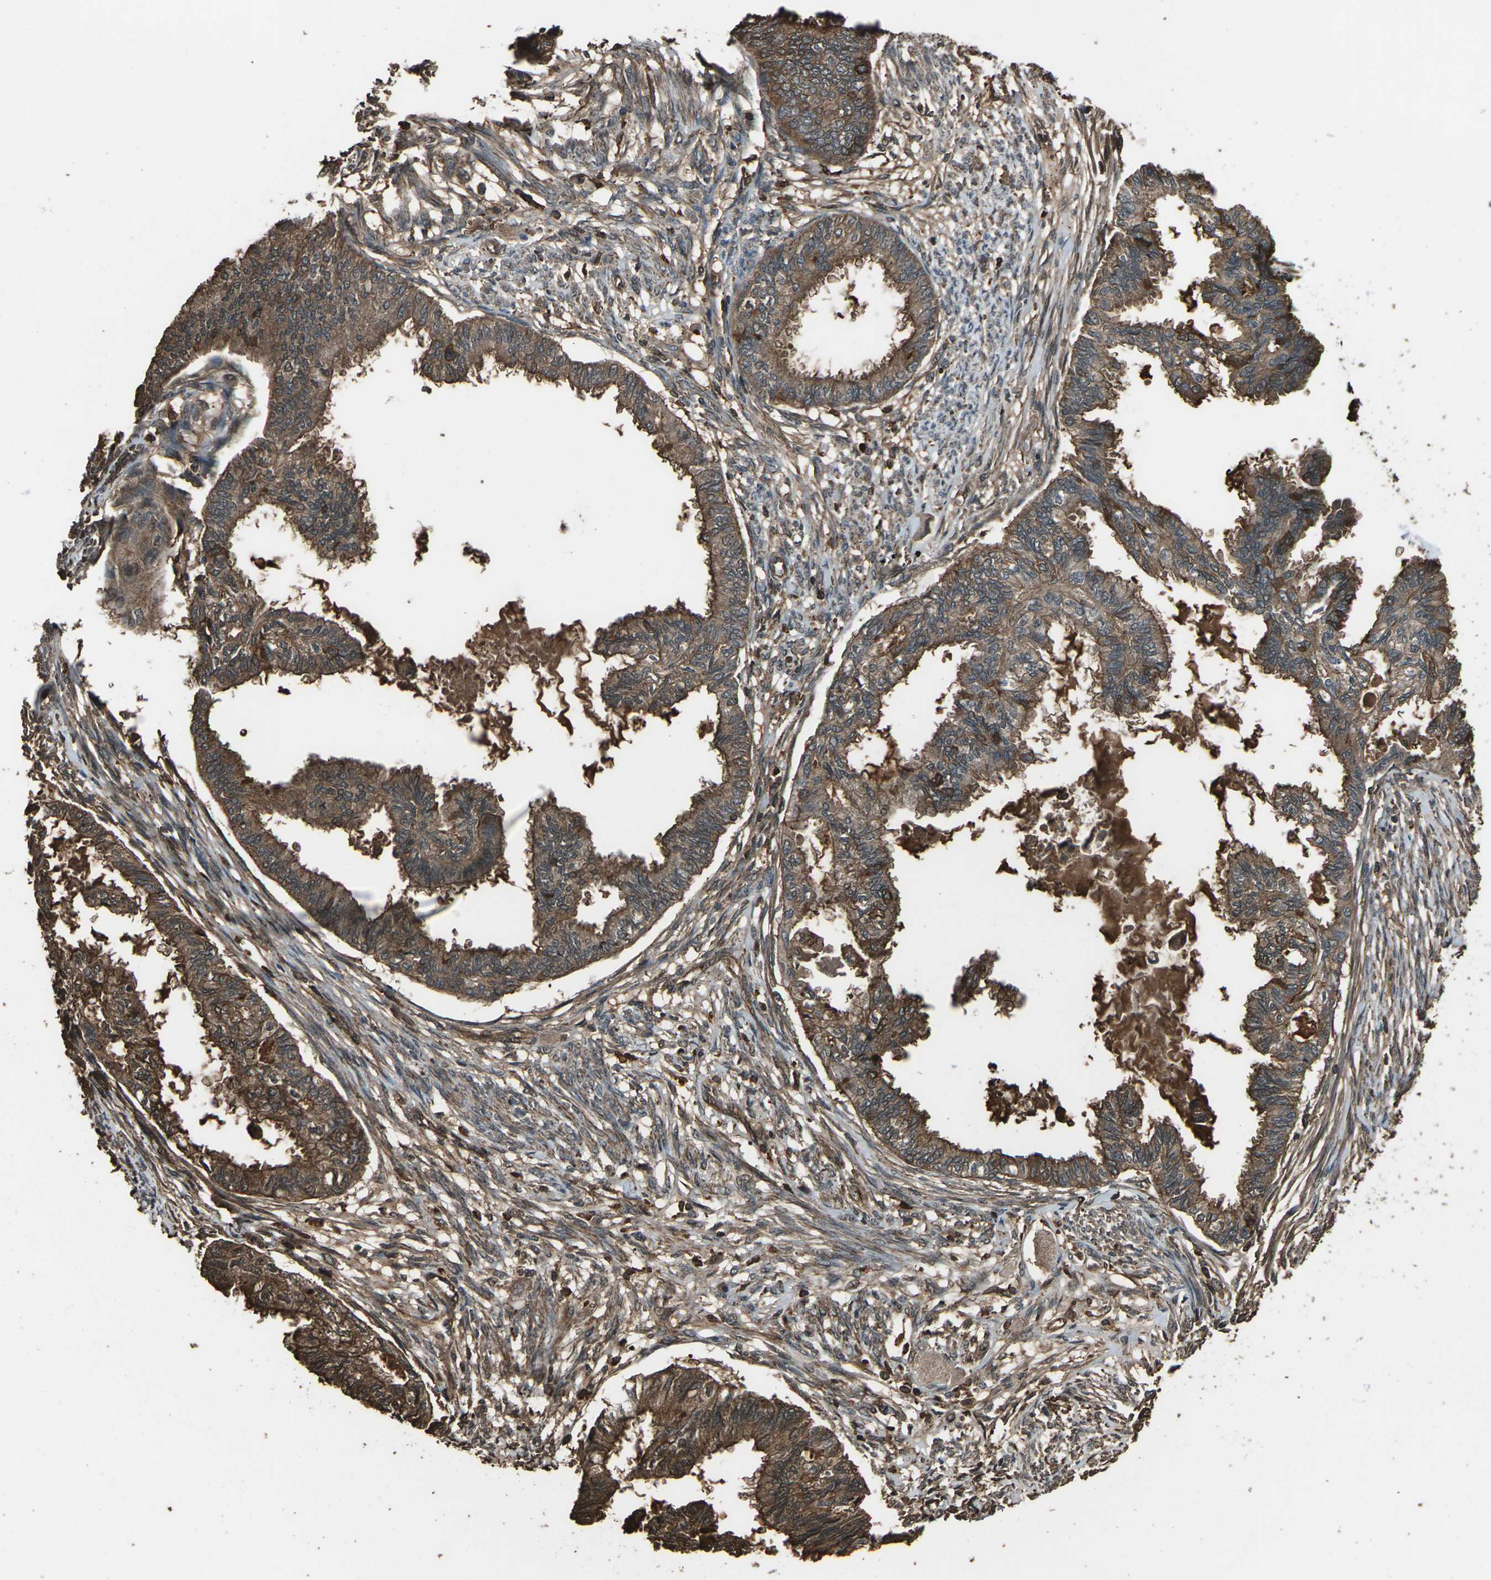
{"staining": {"intensity": "strong", "quantity": ">75%", "location": "cytoplasmic/membranous"}, "tissue": "cervical cancer", "cell_type": "Tumor cells", "image_type": "cancer", "snomed": [{"axis": "morphology", "description": "Normal tissue, NOS"}, {"axis": "morphology", "description": "Adenocarcinoma, NOS"}, {"axis": "topography", "description": "Cervix"}, {"axis": "topography", "description": "Endometrium"}], "caption": "Adenocarcinoma (cervical) was stained to show a protein in brown. There is high levels of strong cytoplasmic/membranous positivity in approximately >75% of tumor cells.", "gene": "DHPS", "patient": {"sex": "female", "age": 86}}